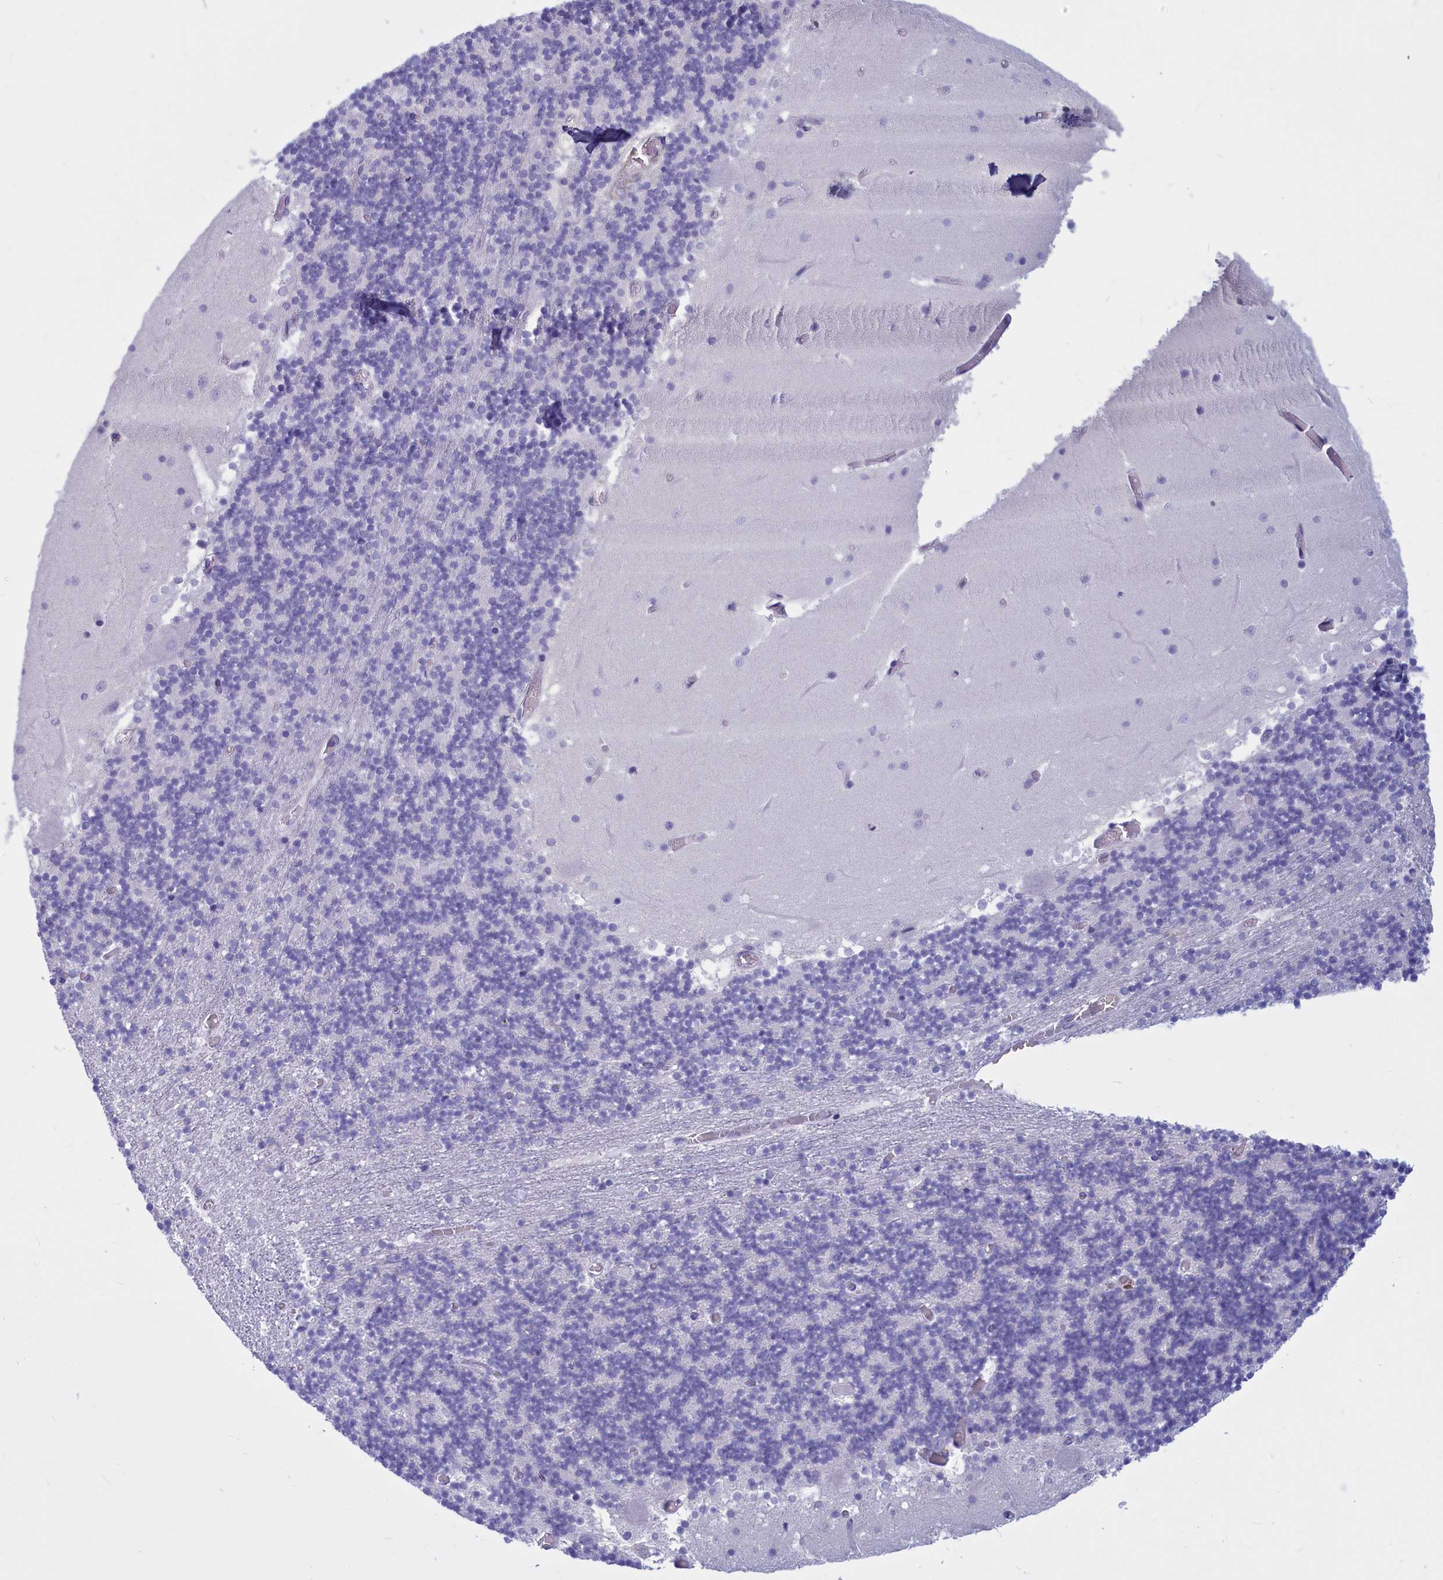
{"staining": {"intensity": "negative", "quantity": "none", "location": "none"}, "tissue": "cerebellum", "cell_type": "Cells in granular layer", "image_type": "normal", "snomed": [{"axis": "morphology", "description": "Normal tissue, NOS"}, {"axis": "topography", "description": "Cerebellum"}], "caption": "Immunohistochemical staining of benign human cerebellum exhibits no significant positivity in cells in granular layer.", "gene": "GAPDHS", "patient": {"sex": "female", "age": 28}}